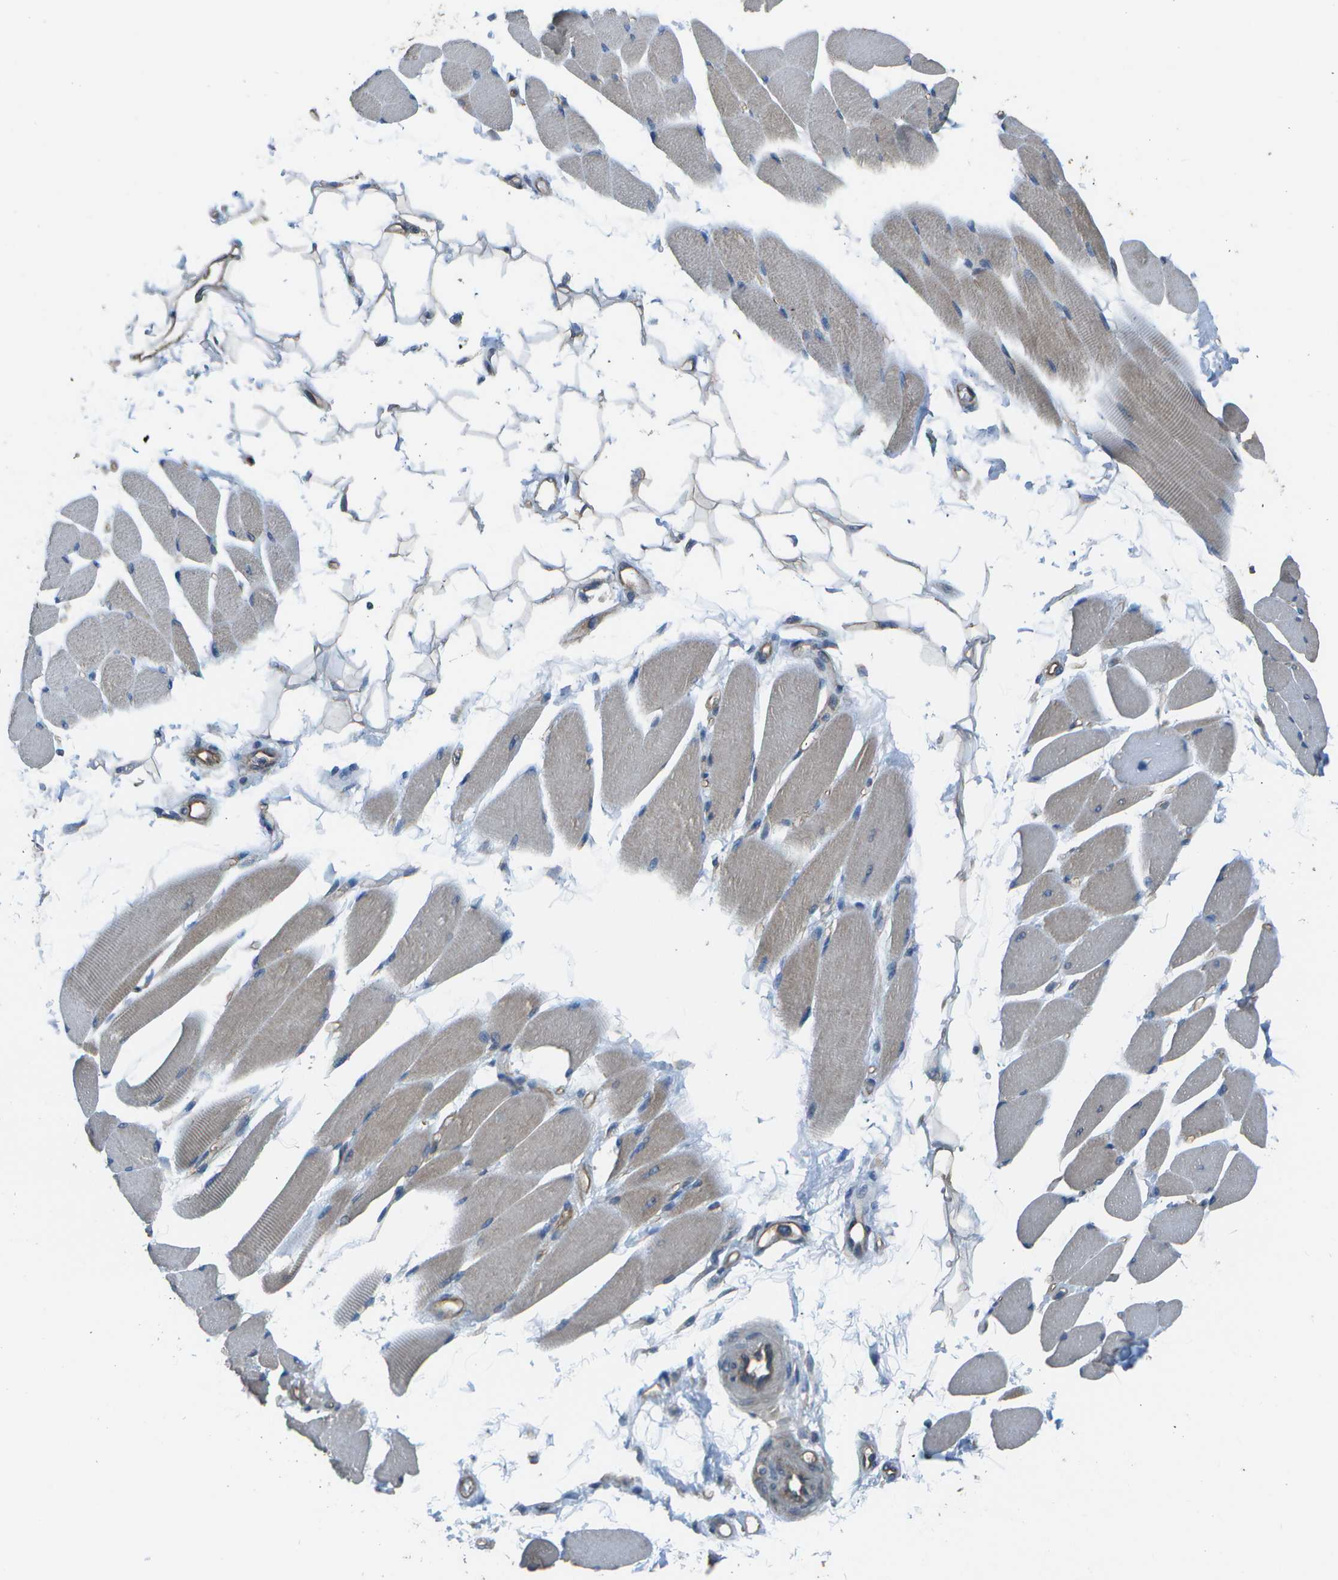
{"staining": {"intensity": "negative", "quantity": "none", "location": "none"}, "tissue": "skeletal muscle", "cell_type": "Myocytes", "image_type": "normal", "snomed": [{"axis": "morphology", "description": "Normal tissue, NOS"}, {"axis": "topography", "description": "Skeletal muscle"}, {"axis": "topography", "description": "Oral tissue"}, {"axis": "topography", "description": "Peripheral nerve tissue"}], "caption": "Unremarkable skeletal muscle was stained to show a protein in brown. There is no significant staining in myocytes.", "gene": "CLNS1A", "patient": {"sex": "female", "age": 84}}